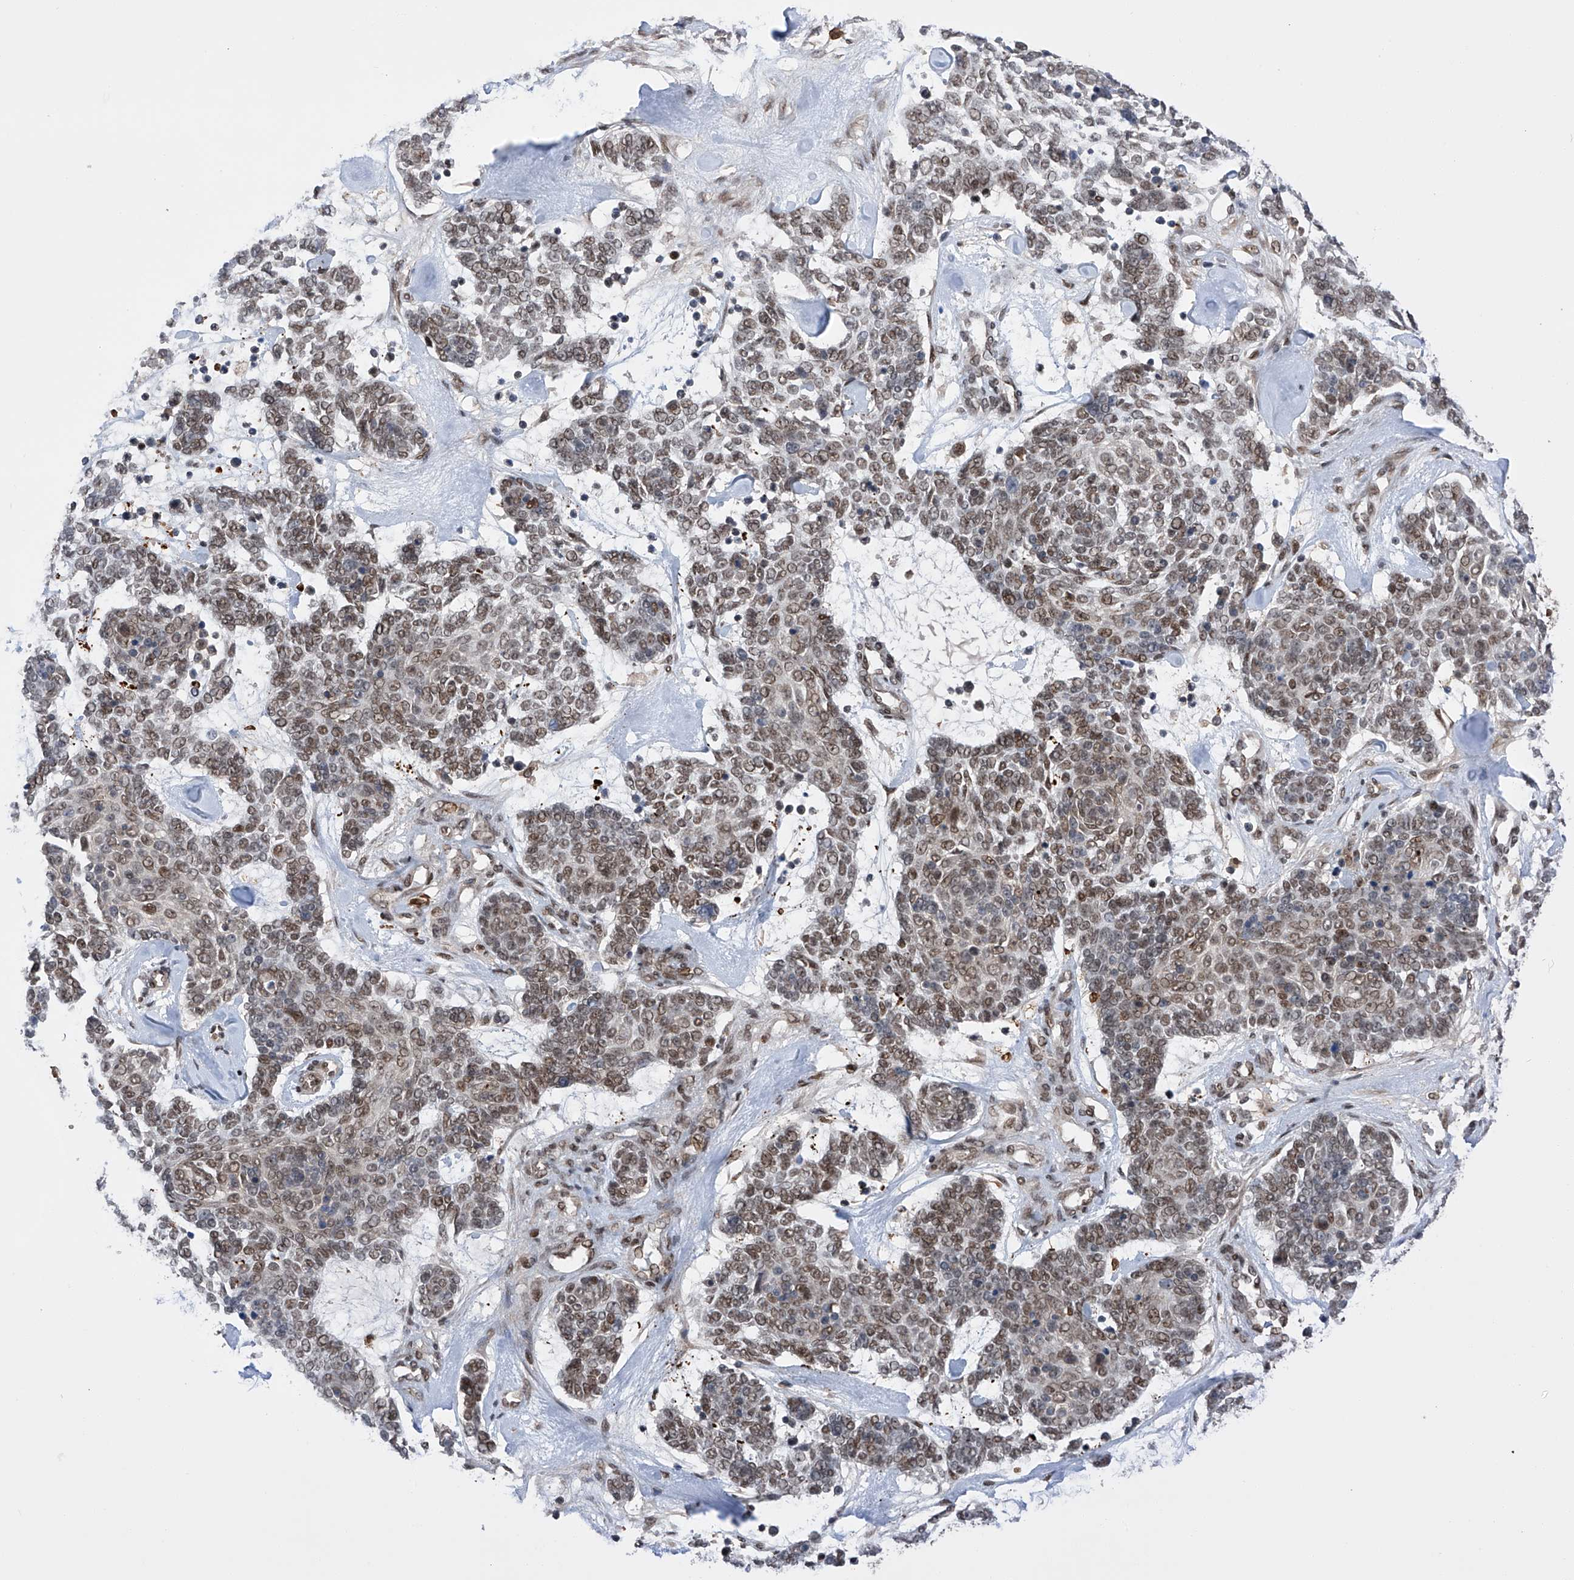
{"staining": {"intensity": "moderate", "quantity": "25%-75%", "location": "nuclear"}, "tissue": "skin cancer", "cell_type": "Tumor cells", "image_type": "cancer", "snomed": [{"axis": "morphology", "description": "Basal cell carcinoma"}, {"axis": "topography", "description": "Skin"}], "caption": "Immunohistochemical staining of human skin cancer displays medium levels of moderate nuclear expression in approximately 25%-75% of tumor cells.", "gene": "ZNF280D", "patient": {"sex": "female", "age": 81}}